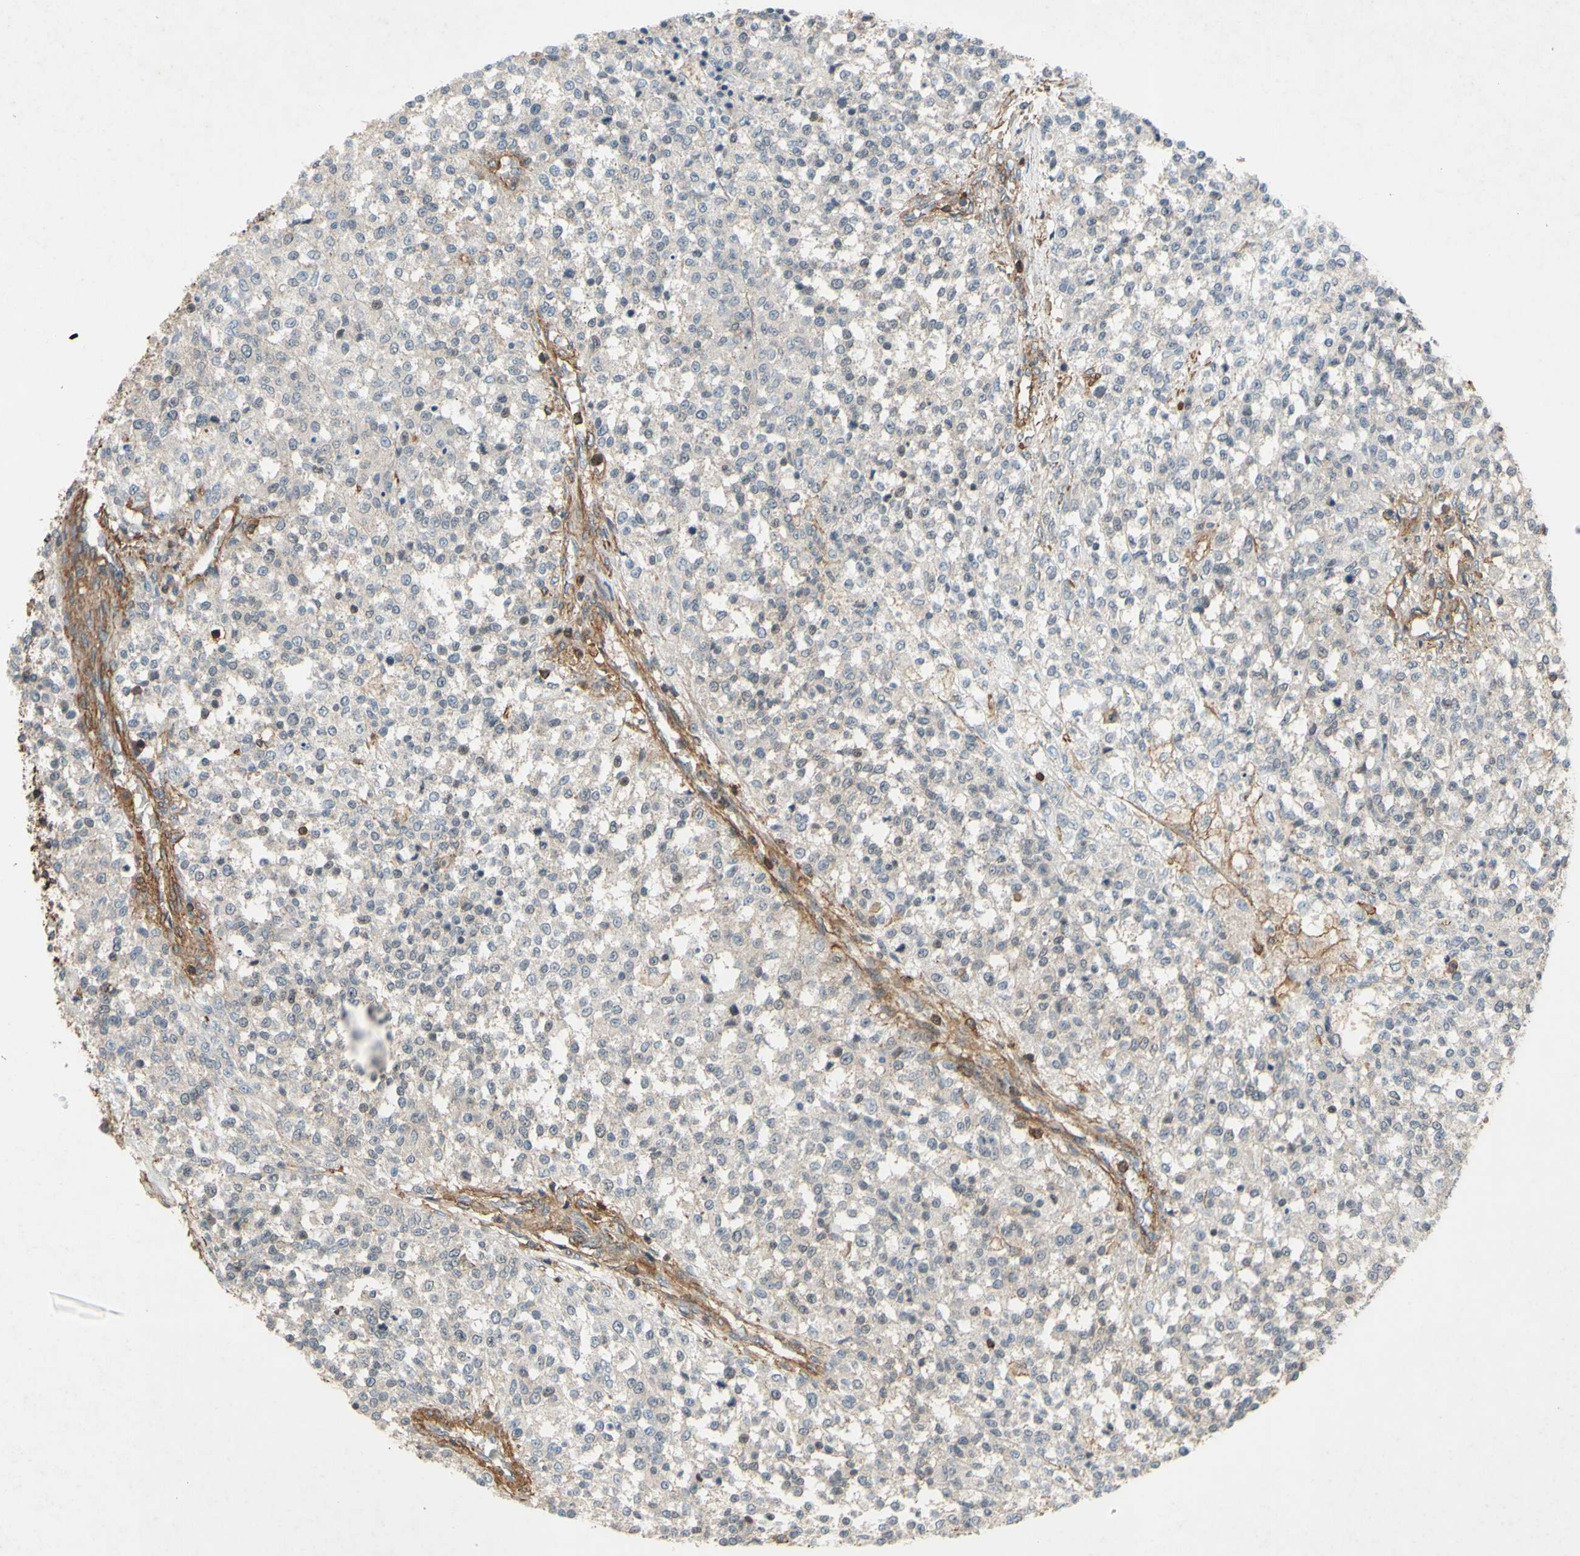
{"staining": {"intensity": "negative", "quantity": "none", "location": "none"}, "tissue": "testis cancer", "cell_type": "Tumor cells", "image_type": "cancer", "snomed": [{"axis": "morphology", "description": "Seminoma, NOS"}, {"axis": "topography", "description": "Testis"}], "caption": "A high-resolution image shows IHC staining of testis cancer, which demonstrates no significant staining in tumor cells.", "gene": "ADD3", "patient": {"sex": "male", "age": 59}}